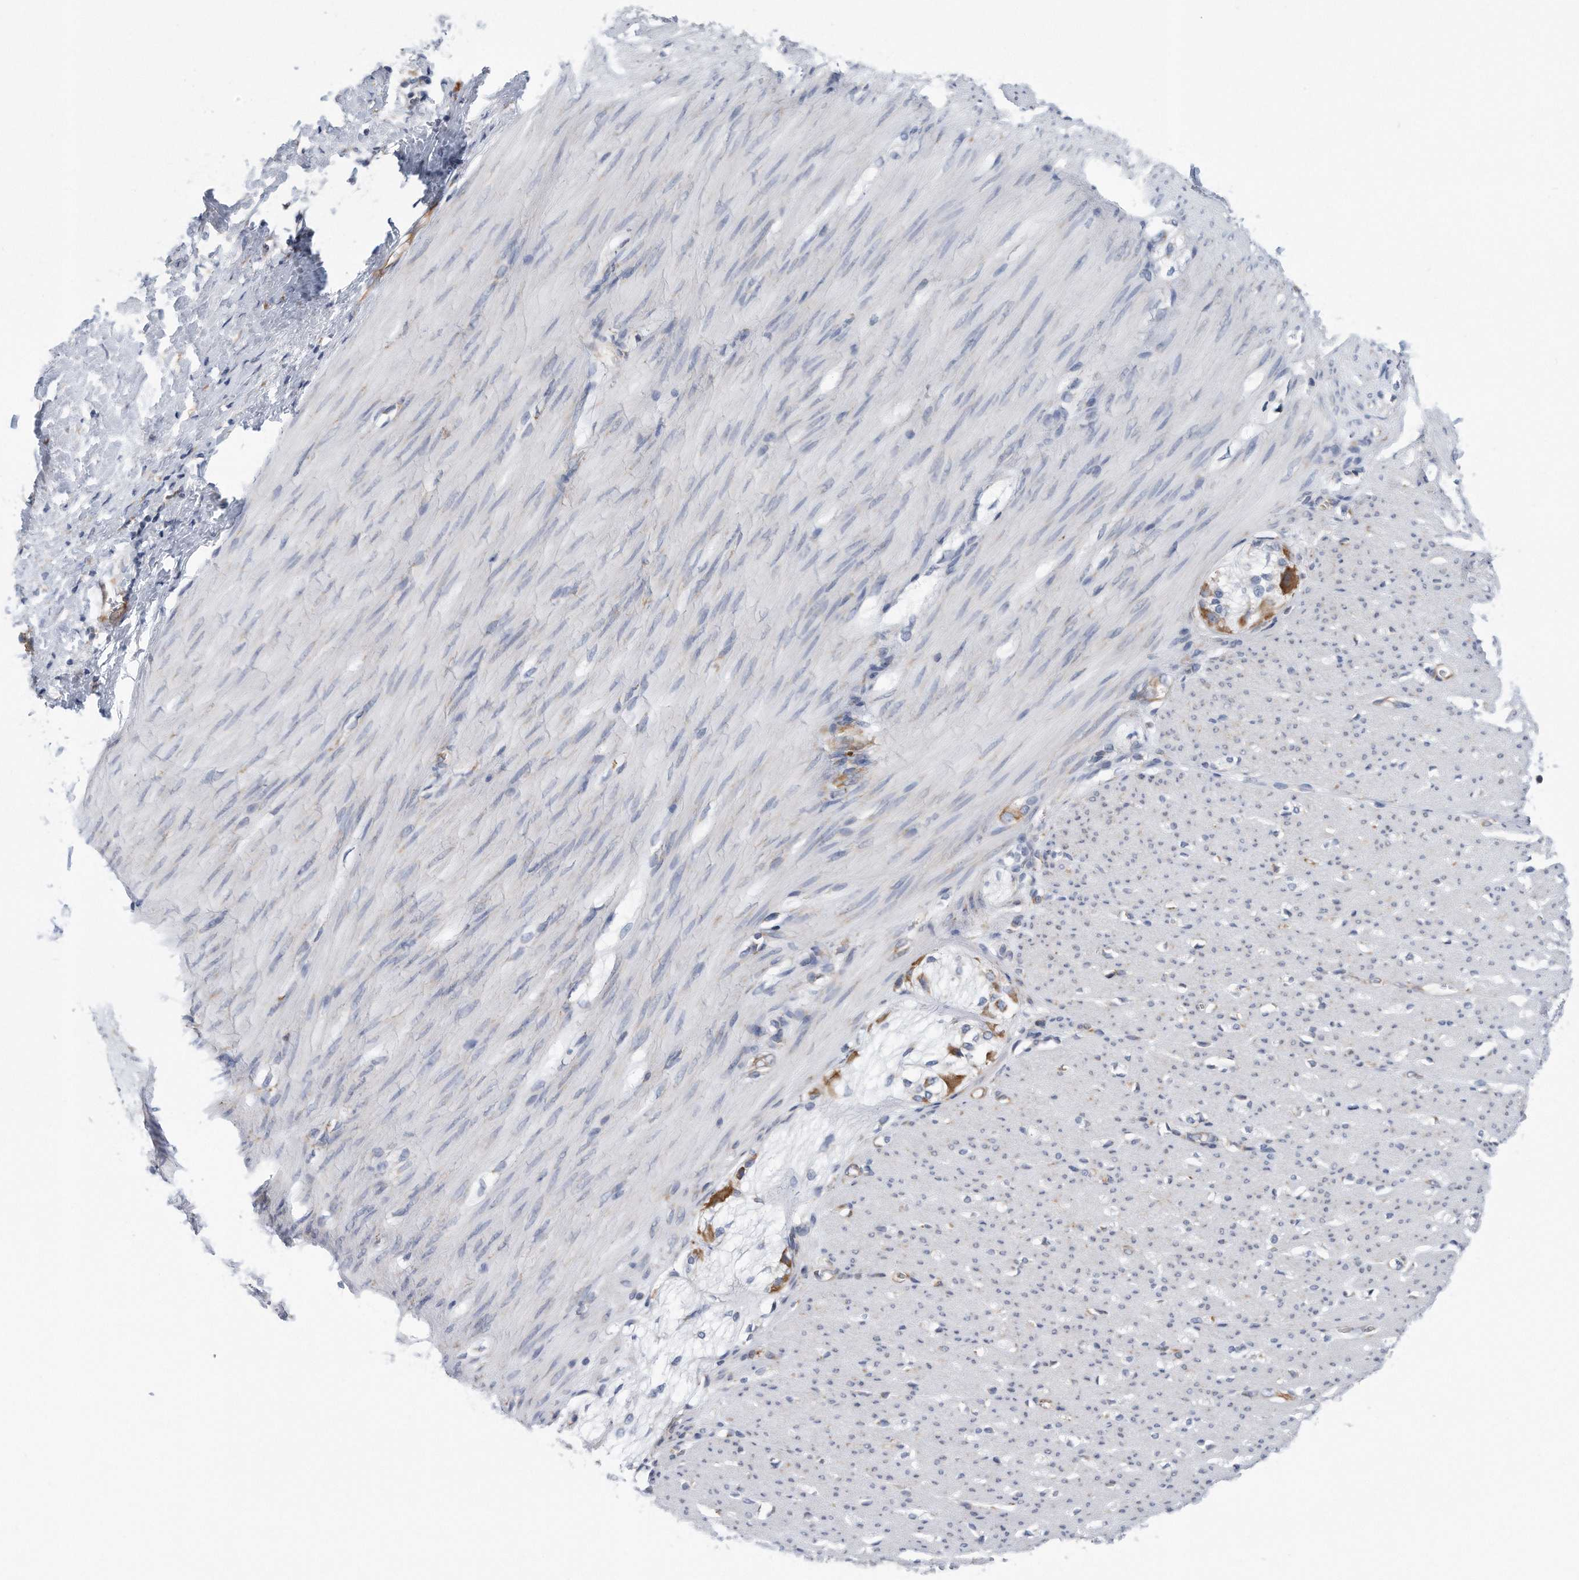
{"staining": {"intensity": "negative", "quantity": "none", "location": "none"}, "tissue": "smooth muscle", "cell_type": "Smooth muscle cells", "image_type": "normal", "snomed": [{"axis": "morphology", "description": "Normal tissue, NOS"}, {"axis": "morphology", "description": "Adenocarcinoma, NOS"}, {"axis": "topography", "description": "Colon"}, {"axis": "topography", "description": "Peripheral nerve tissue"}], "caption": "Immunohistochemistry of benign smooth muscle demonstrates no positivity in smooth muscle cells.", "gene": "RPL26L1", "patient": {"sex": "male", "age": 14}}